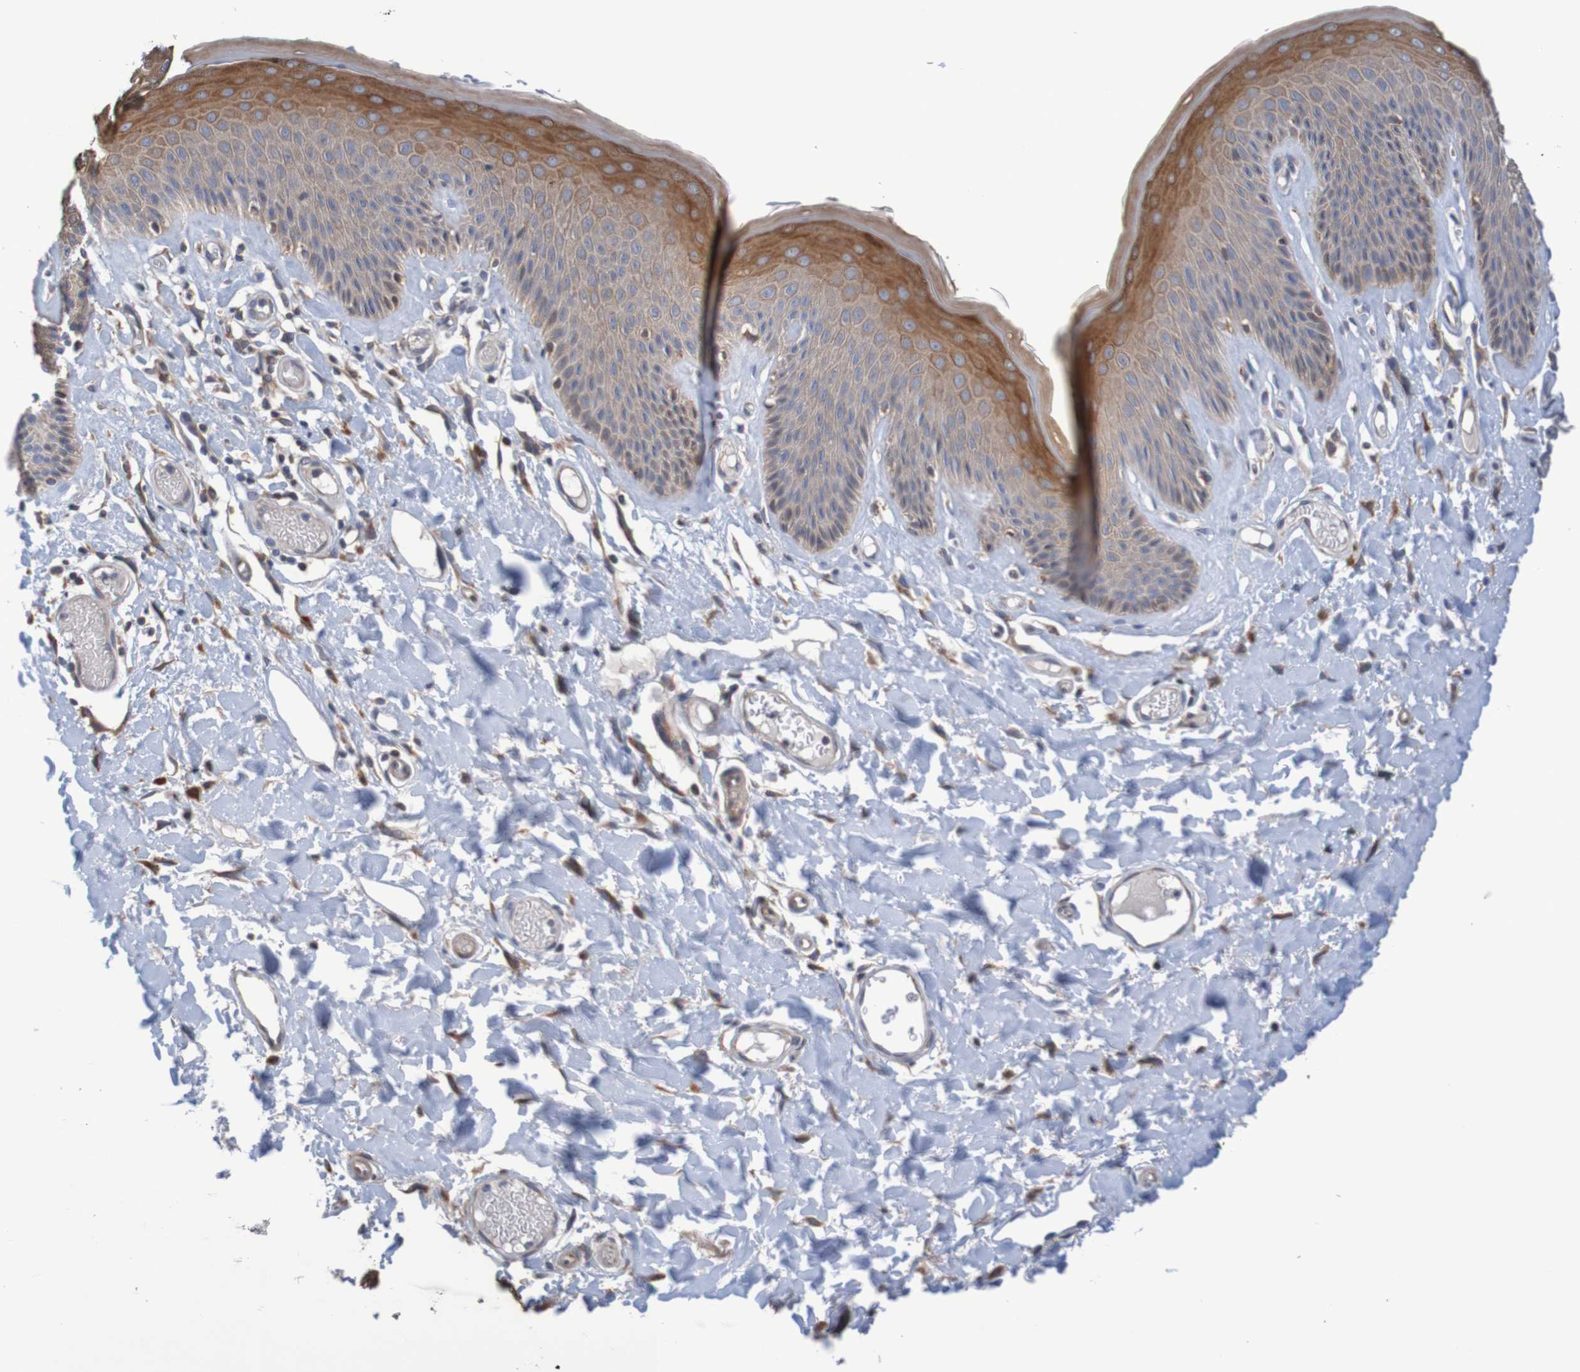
{"staining": {"intensity": "moderate", "quantity": ">75%", "location": "cytoplasmic/membranous,nuclear"}, "tissue": "skin", "cell_type": "Epidermal cells", "image_type": "normal", "snomed": [{"axis": "morphology", "description": "Normal tissue, NOS"}, {"axis": "topography", "description": "Vulva"}], "caption": "Protein analysis of unremarkable skin exhibits moderate cytoplasmic/membranous,nuclear staining in about >75% of epidermal cells.", "gene": "CLDN18", "patient": {"sex": "female", "age": 73}}